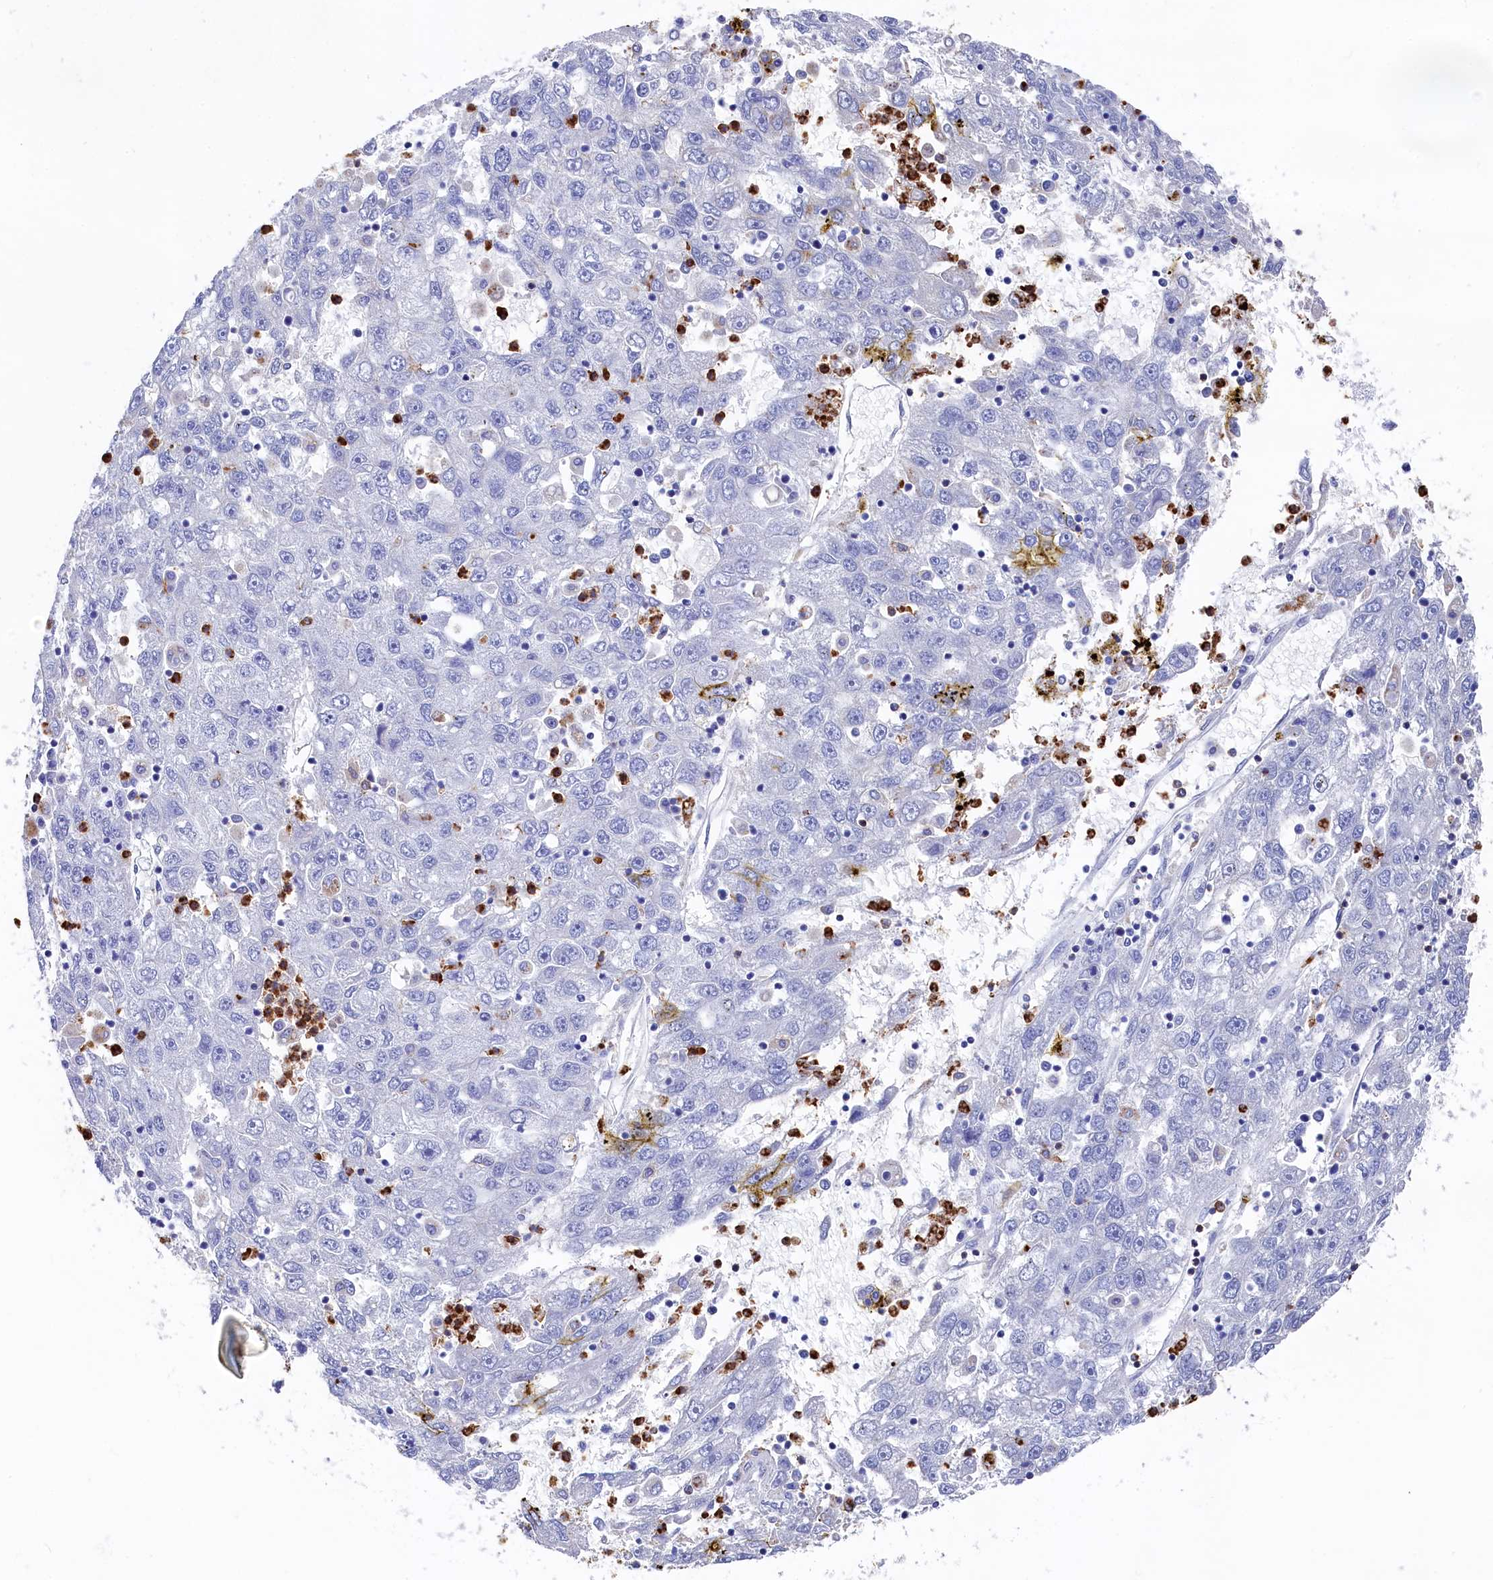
{"staining": {"intensity": "negative", "quantity": "none", "location": "none"}, "tissue": "liver cancer", "cell_type": "Tumor cells", "image_type": "cancer", "snomed": [{"axis": "morphology", "description": "Carcinoma, Hepatocellular, NOS"}, {"axis": "topography", "description": "Liver"}], "caption": "A high-resolution micrograph shows IHC staining of liver cancer (hepatocellular carcinoma), which exhibits no significant expression in tumor cells.", "gene": "PLAC8", "patient": {"sex": "male", "age": 49}}